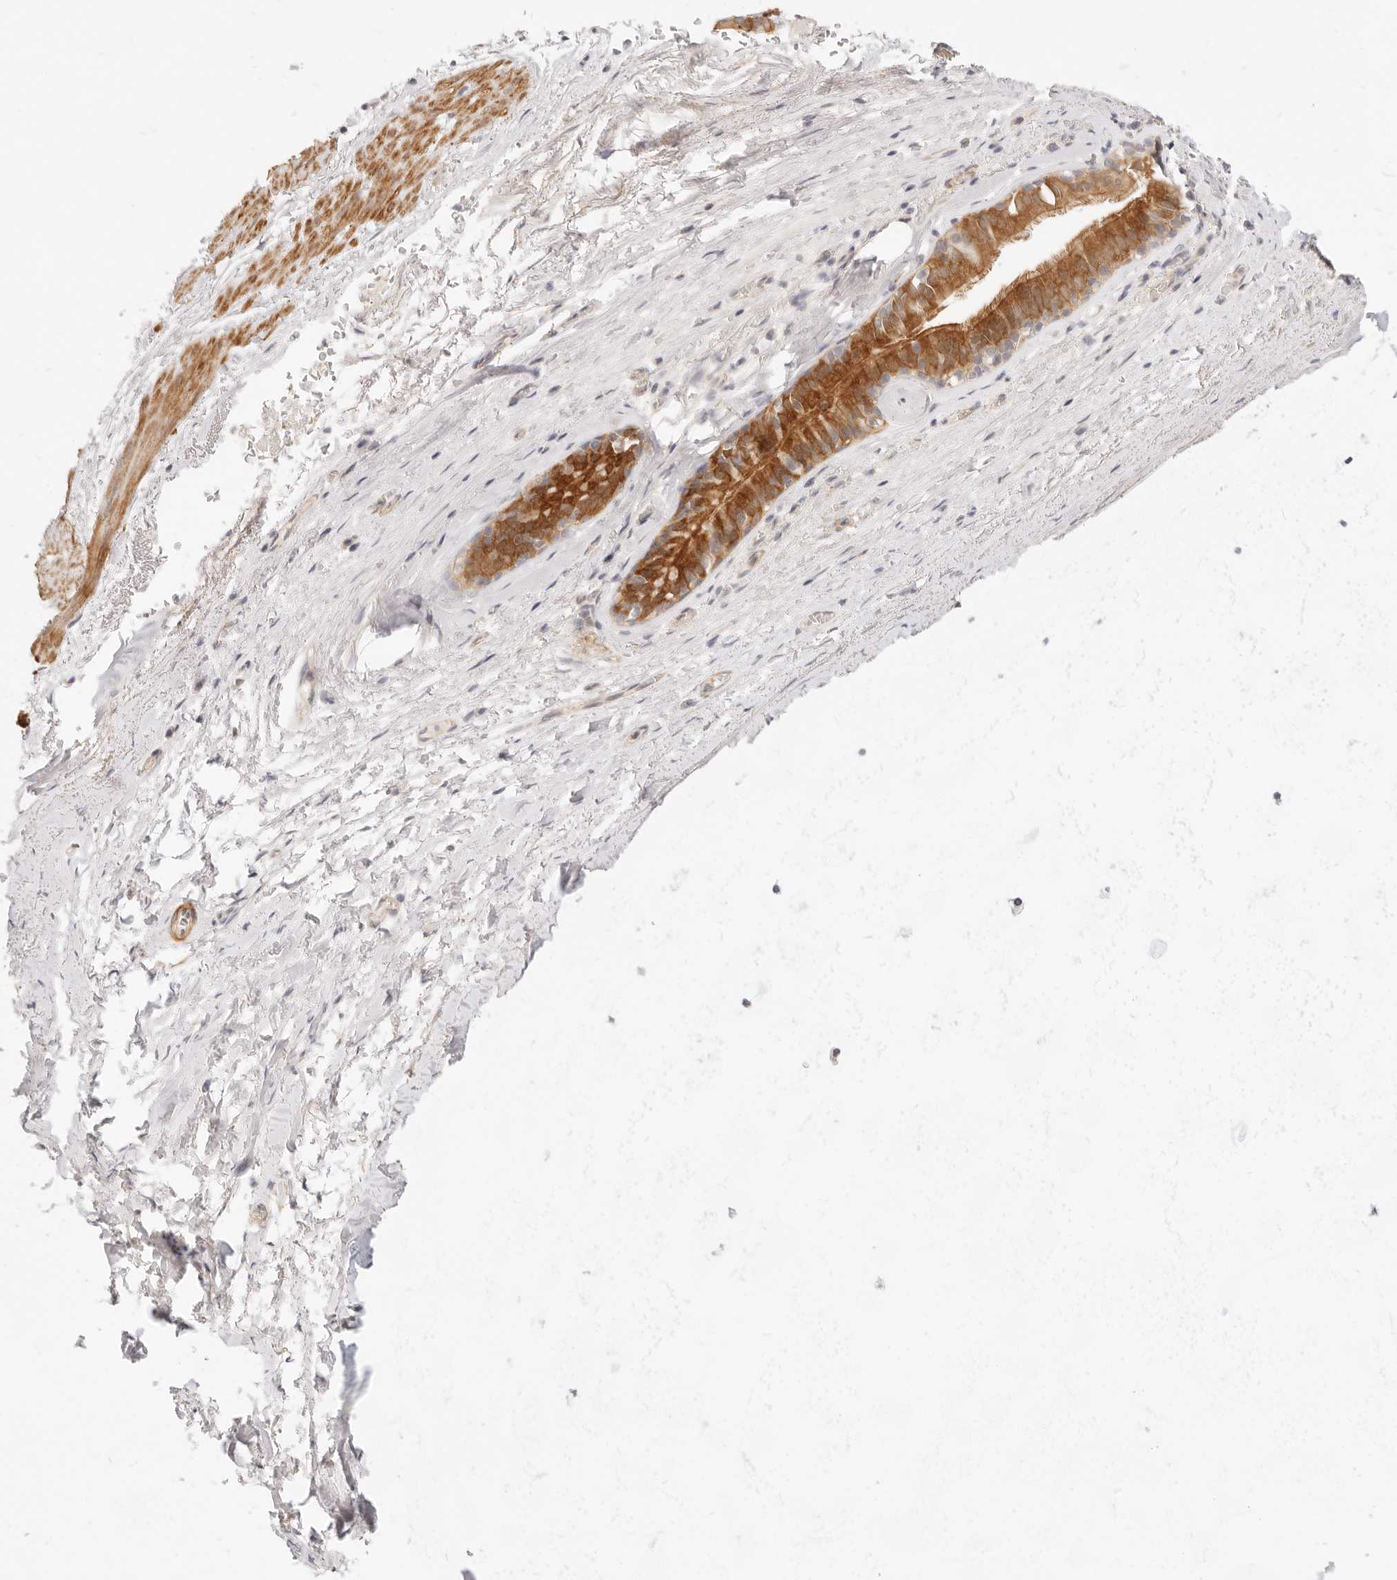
{"staining": {"intensity": "moderate", "quantity": ">75%", "location": "cytoplasmic/membranous"}, "tissue": "bronchus", "cell_type": "Respiratory epithelial cells", "image_type": "normal", "snomed": [{"axis": "morphology", "description": "Normal tissue, NOS"}, {"axis": "topography", "description": "Cartilage tissue"}], "caption": "Protein expression analysis of normal bronchus demonstrates moderate cytoplasmic/membranous staining in about >75% of respiratory epithelial cells.", "gene": "UBXN10", "patient": {"sex": "female", "age": 63}}